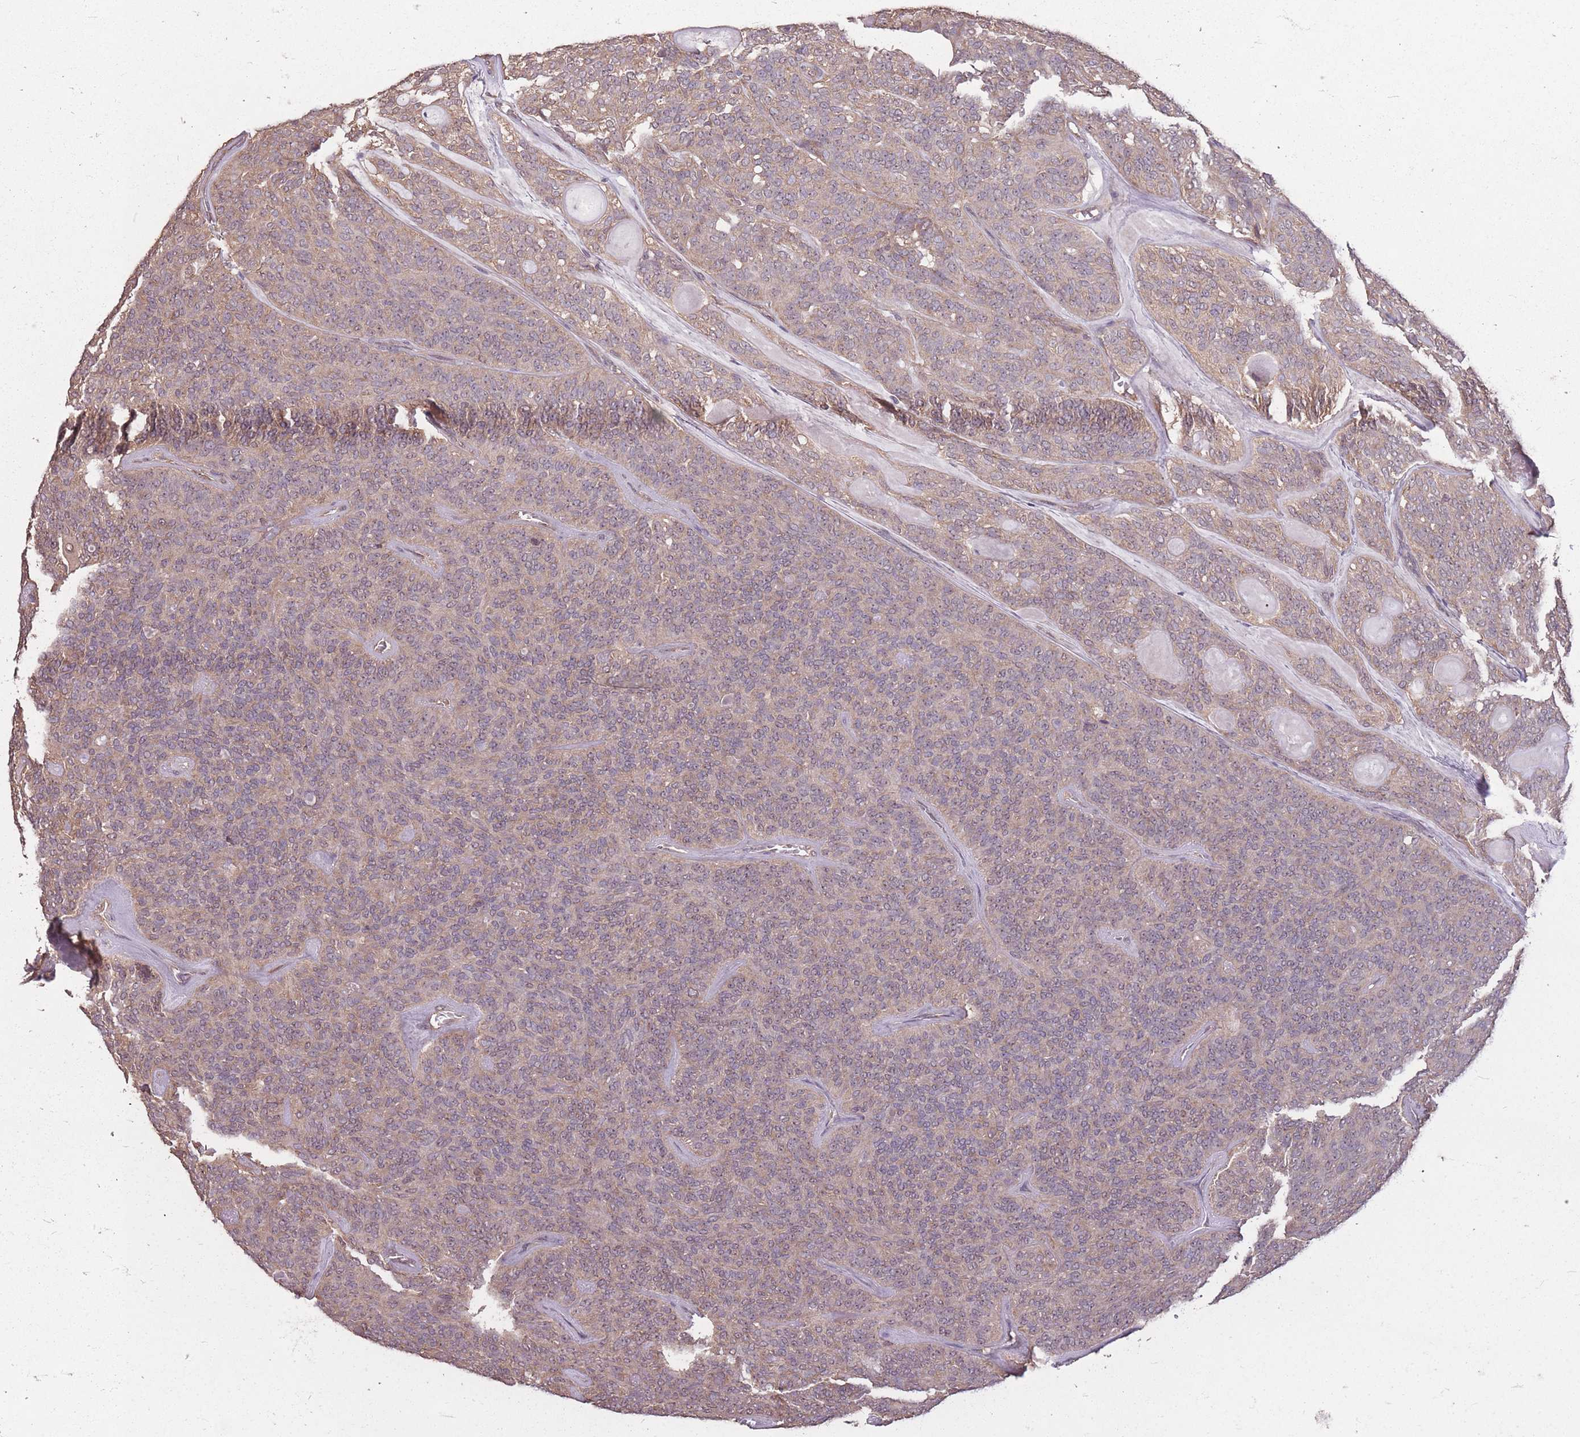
{"staining": {"intensity": "weak", "quantity": "25%-75%", "location": "cytoplasmic/membranous"}, "tissue": "head and neck cancer", "cell_type": "Tumor cells", "image_type": "cancer", "snomed": [{"axis": "morphology", "description": "Adenocarcinoma, NOS"}, {"axis": "topography", "description": "Head-Neck"}], "caption": "Protein staining of head and neck cancer tissue demonstrates weak cytoplasmic/membranous staining in about 25%-75% of tumor cells.", "gene": "DYNC1LI2", "patient": {"sex": "male", "age": 66}}